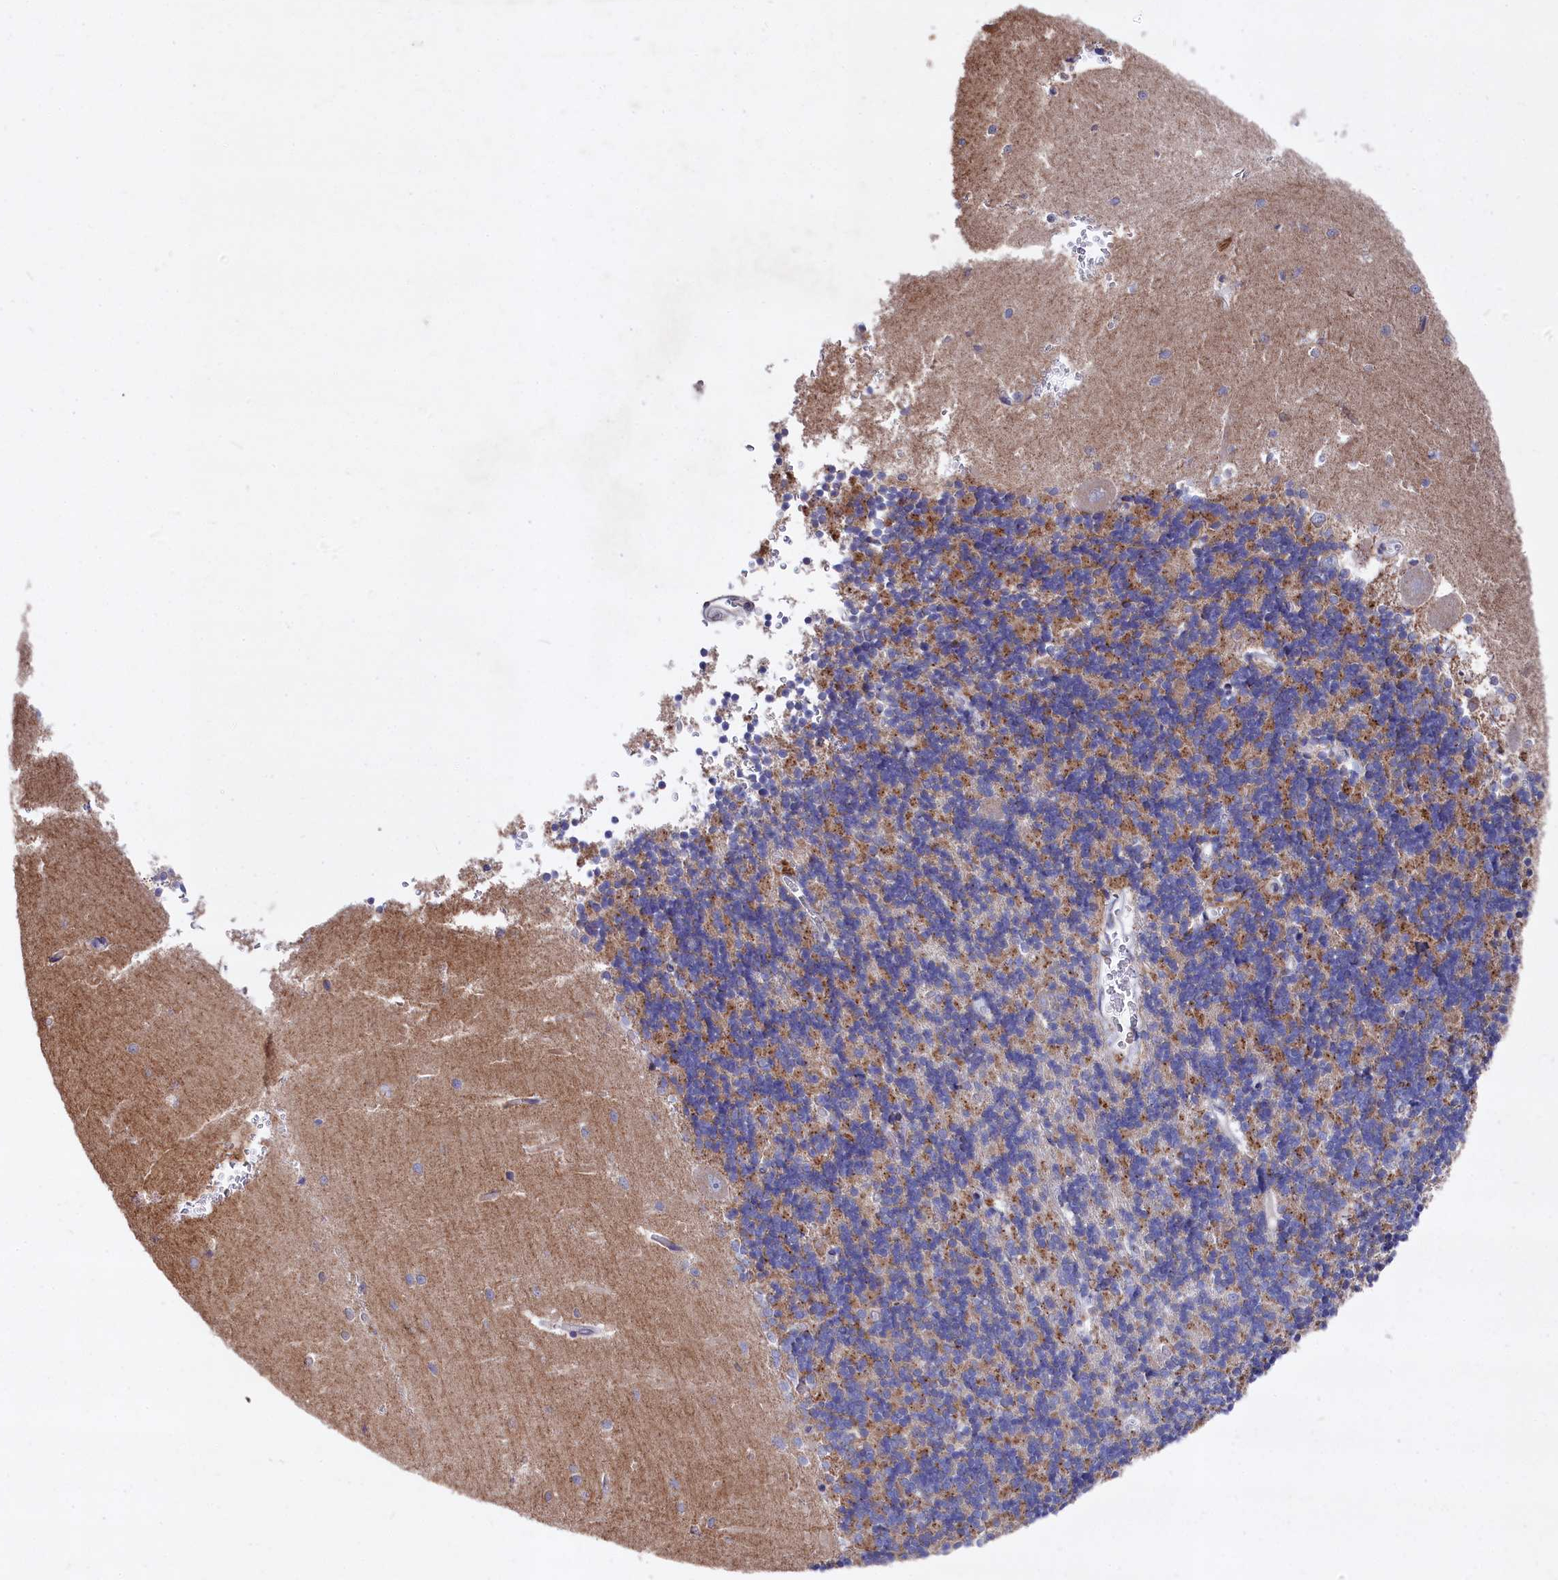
{"staining": {"intensity": "moderate", "quantity": "25%-75%", "location": "cytoplasmic/membranous"}, "tissue": "cerebellum", "cell_type": "Cells in granular layer", "image_type": "normal", "snomed": [{"axis": "morphology", "description": "Normal tissue, NOS"}, {"axis": "topography", "description": "Cerebellum"}], "caption": "Immunohistochemical staining of unremarkable cerebellum exhibits medium levels of moderate cytoplasmic/membranous staining in approximately 25%-75% of cells in granular layer. The protein of interest is stained brown, and the nuclei are stained in blue (DAB IHC with brightfield microscopy, high magnification).", "gene": "GPR108", "patient": {"sex": "male", "age": 37}}